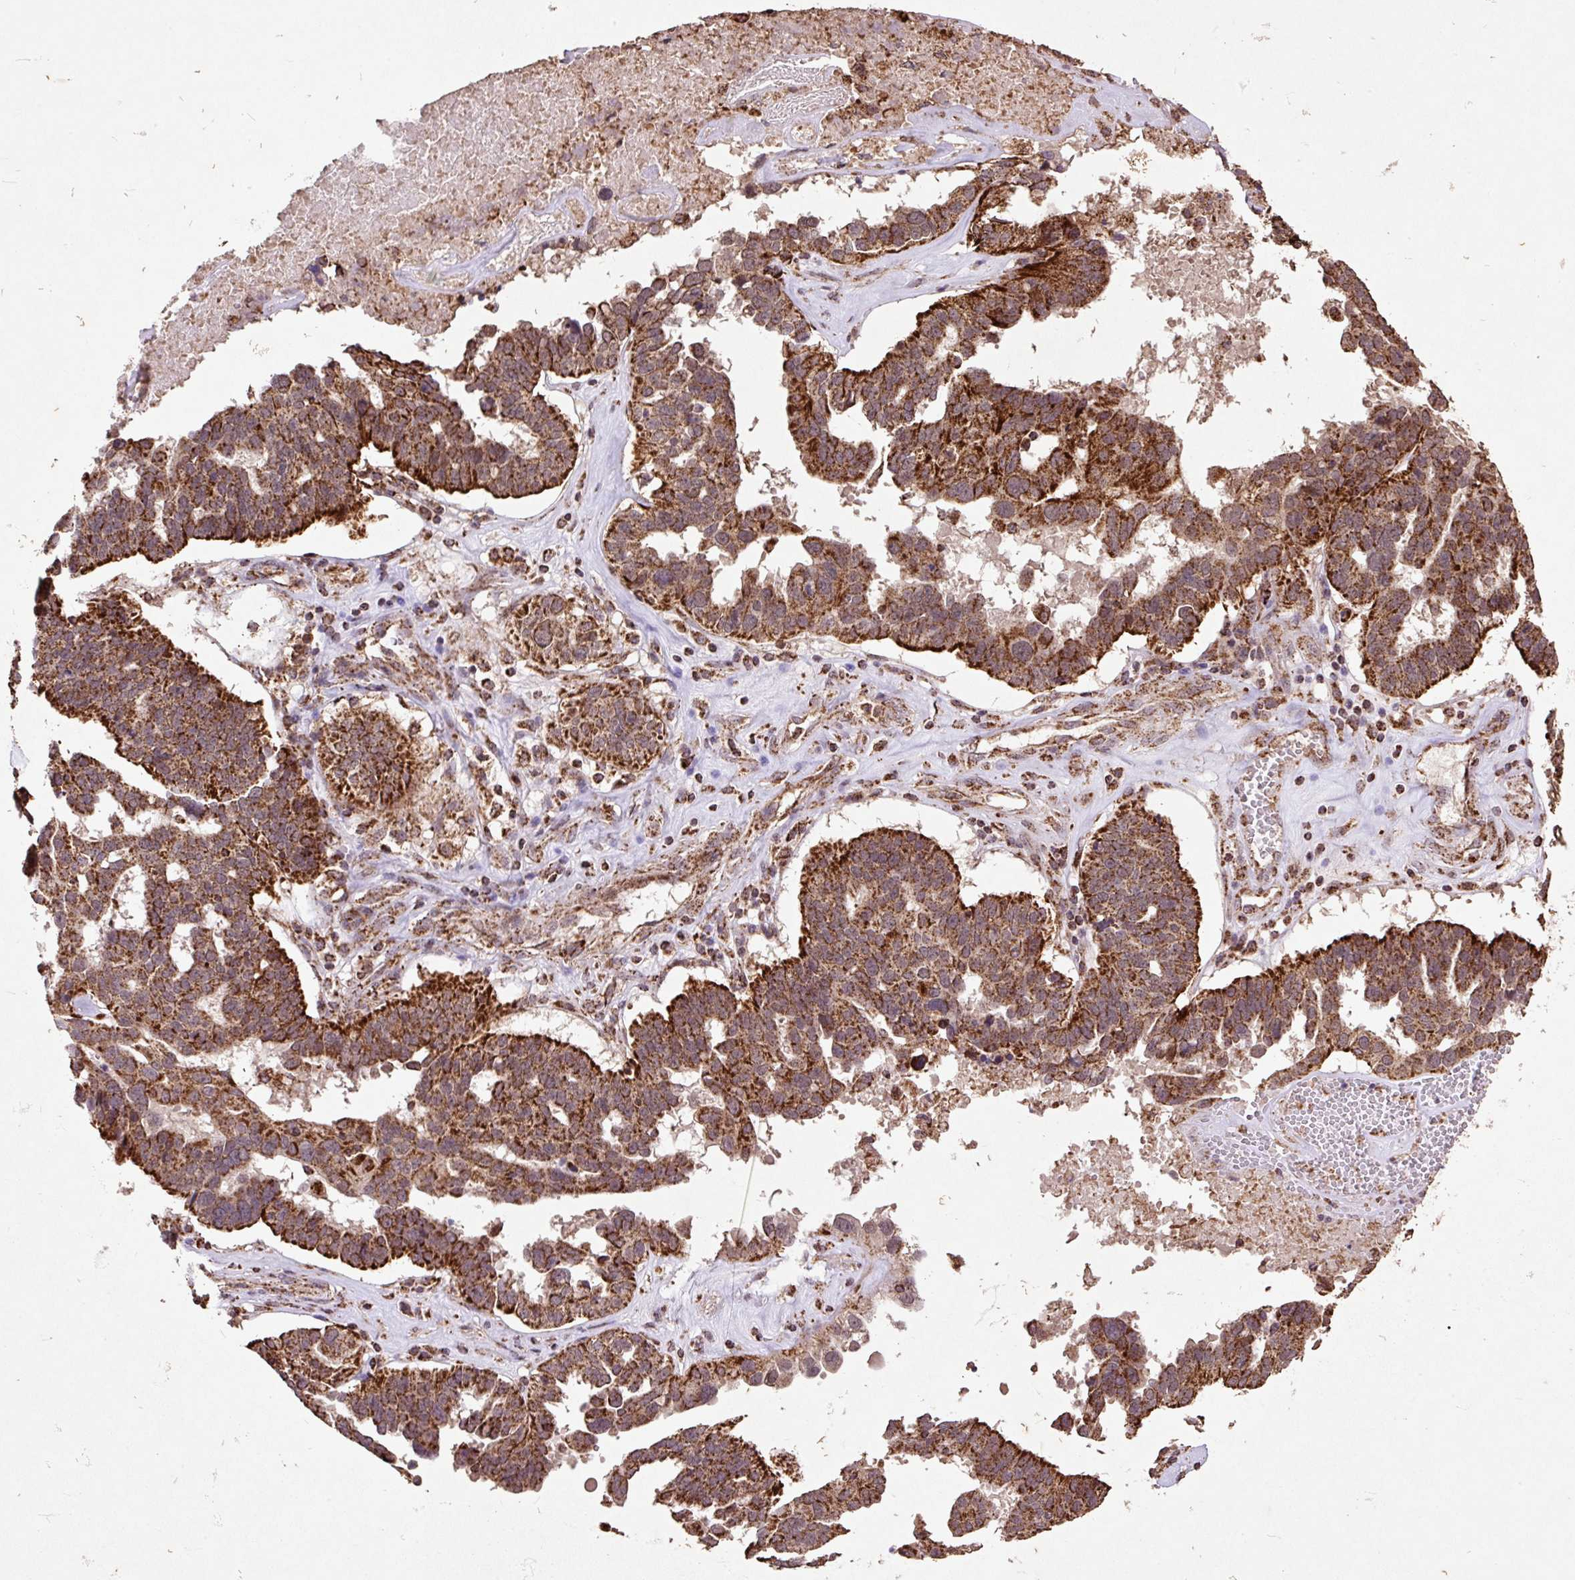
{"staining": {"intensity": "strong", "quantity": ">75%", "location": "cytoplasmic/membranous"}, "tissue": "ovarian cancer", "cell_type": "Tumor cells", "image_type": "cancer", "snomed": [{"axis": "morphology", "description": "Cystadenocarcinoma, serous, NOS"}, {"axis": "topography", "description": "Ovary"}], "caption": "IHC (DAB (3,3'-diaminobenzidine)) staining of human serous cystadenocarcinoma (ovarian) exhibits strong cytoplasmic/membranous protein expression in approximately >75% of tumor cells.", "gene": "ATP5F1A", "patient": {"sex": "female", "age": 59}}